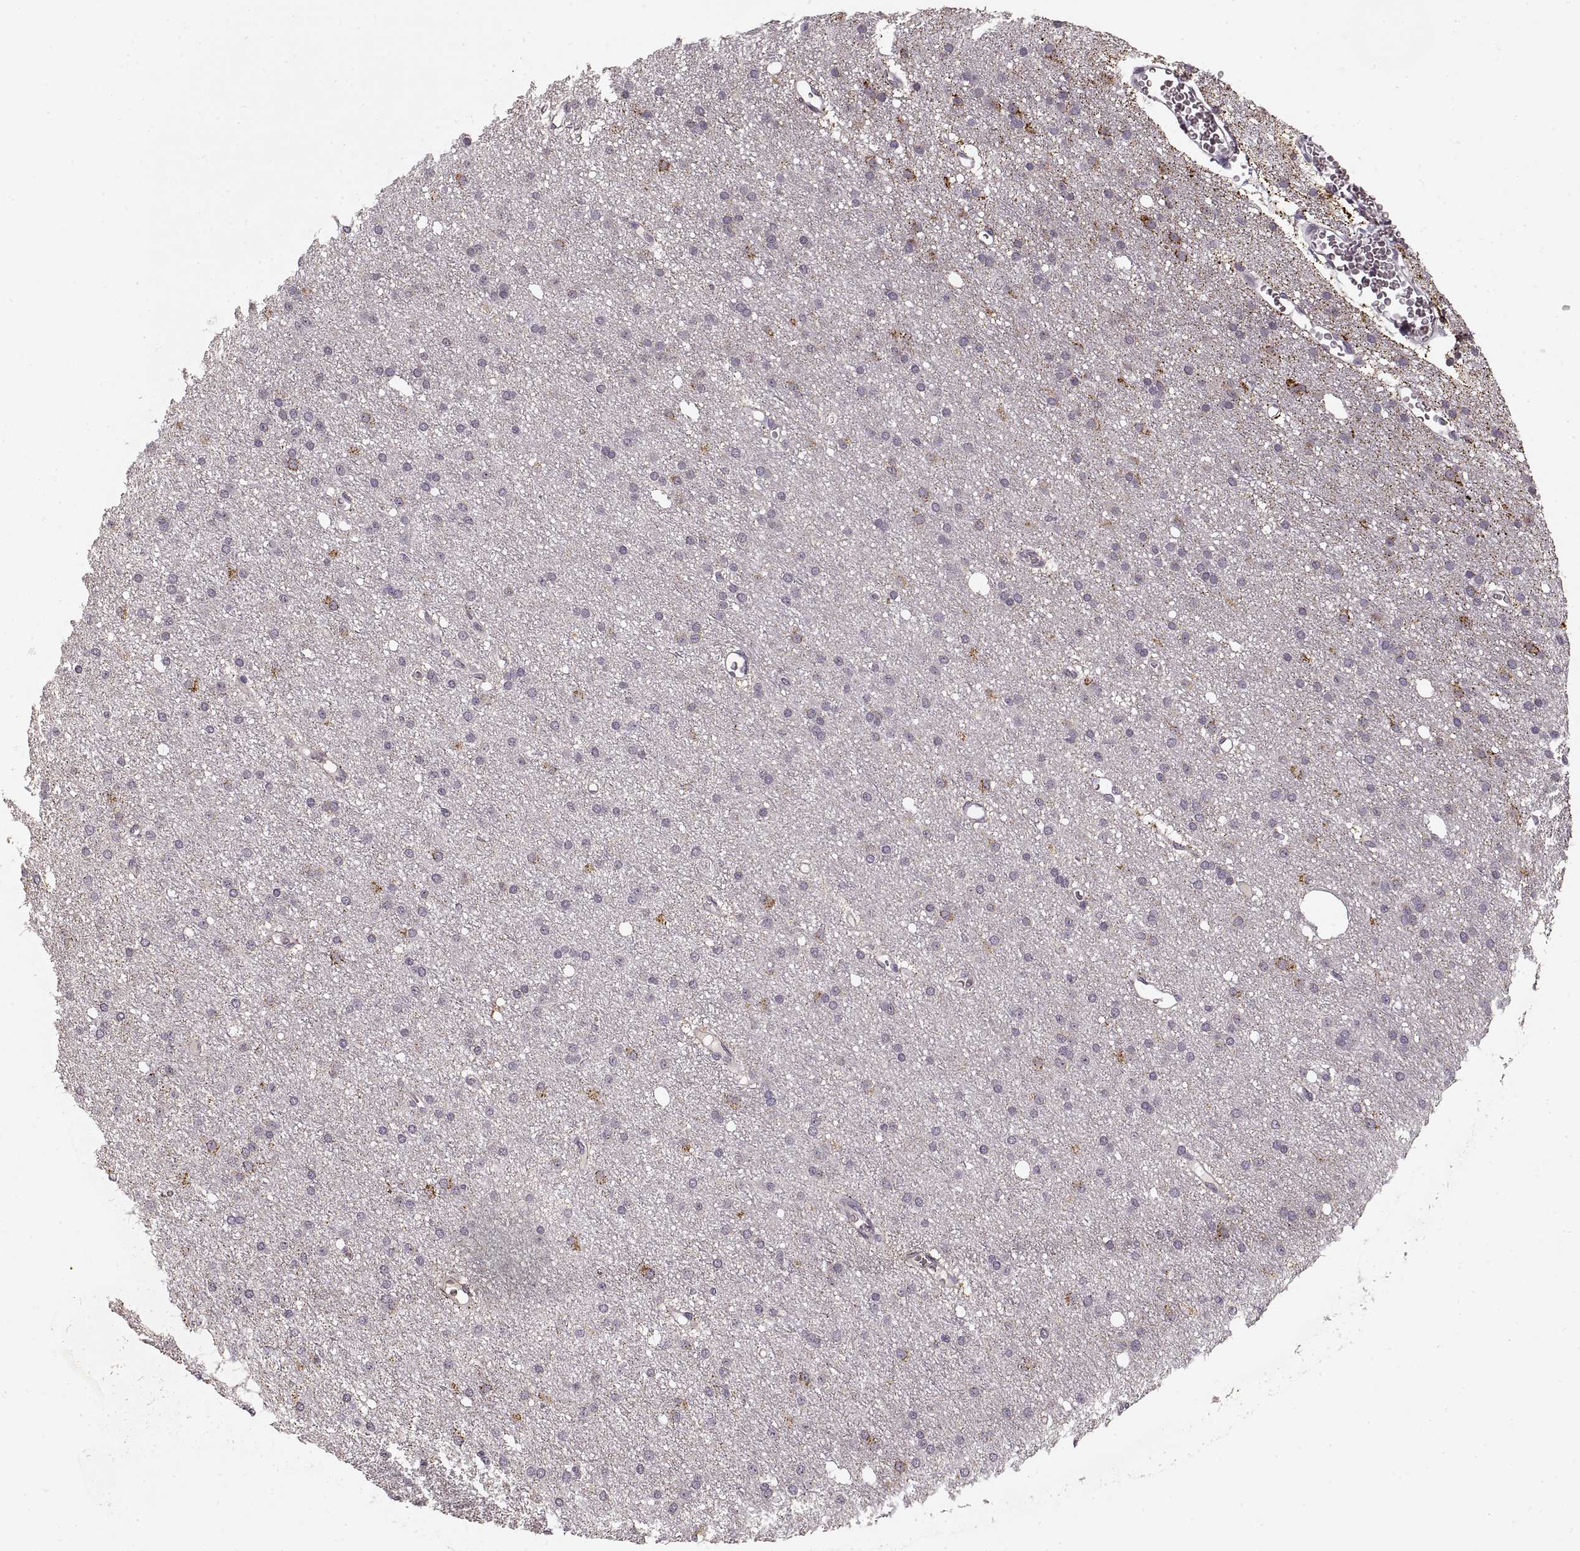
{"staining": {"intensity": "negative", "quantity": "none", "location": "none"}, "tissue": "glioma", "cell_type": "Tumor cells", "image_type": "cancer", "snomed": [{"axis": "morphology", "description": "Glioma, malignant, Low grade"}, {"axis": "topography", "description": "Brain"}], "caption": "Immunohistochemistry (IHC) micrograph of neoplastic tissue: glioma stained with DAB reveals no significant protein staining in tumor cells.", "gene": "ASIC3", "patient": {"sex": "male", "age": 27}}